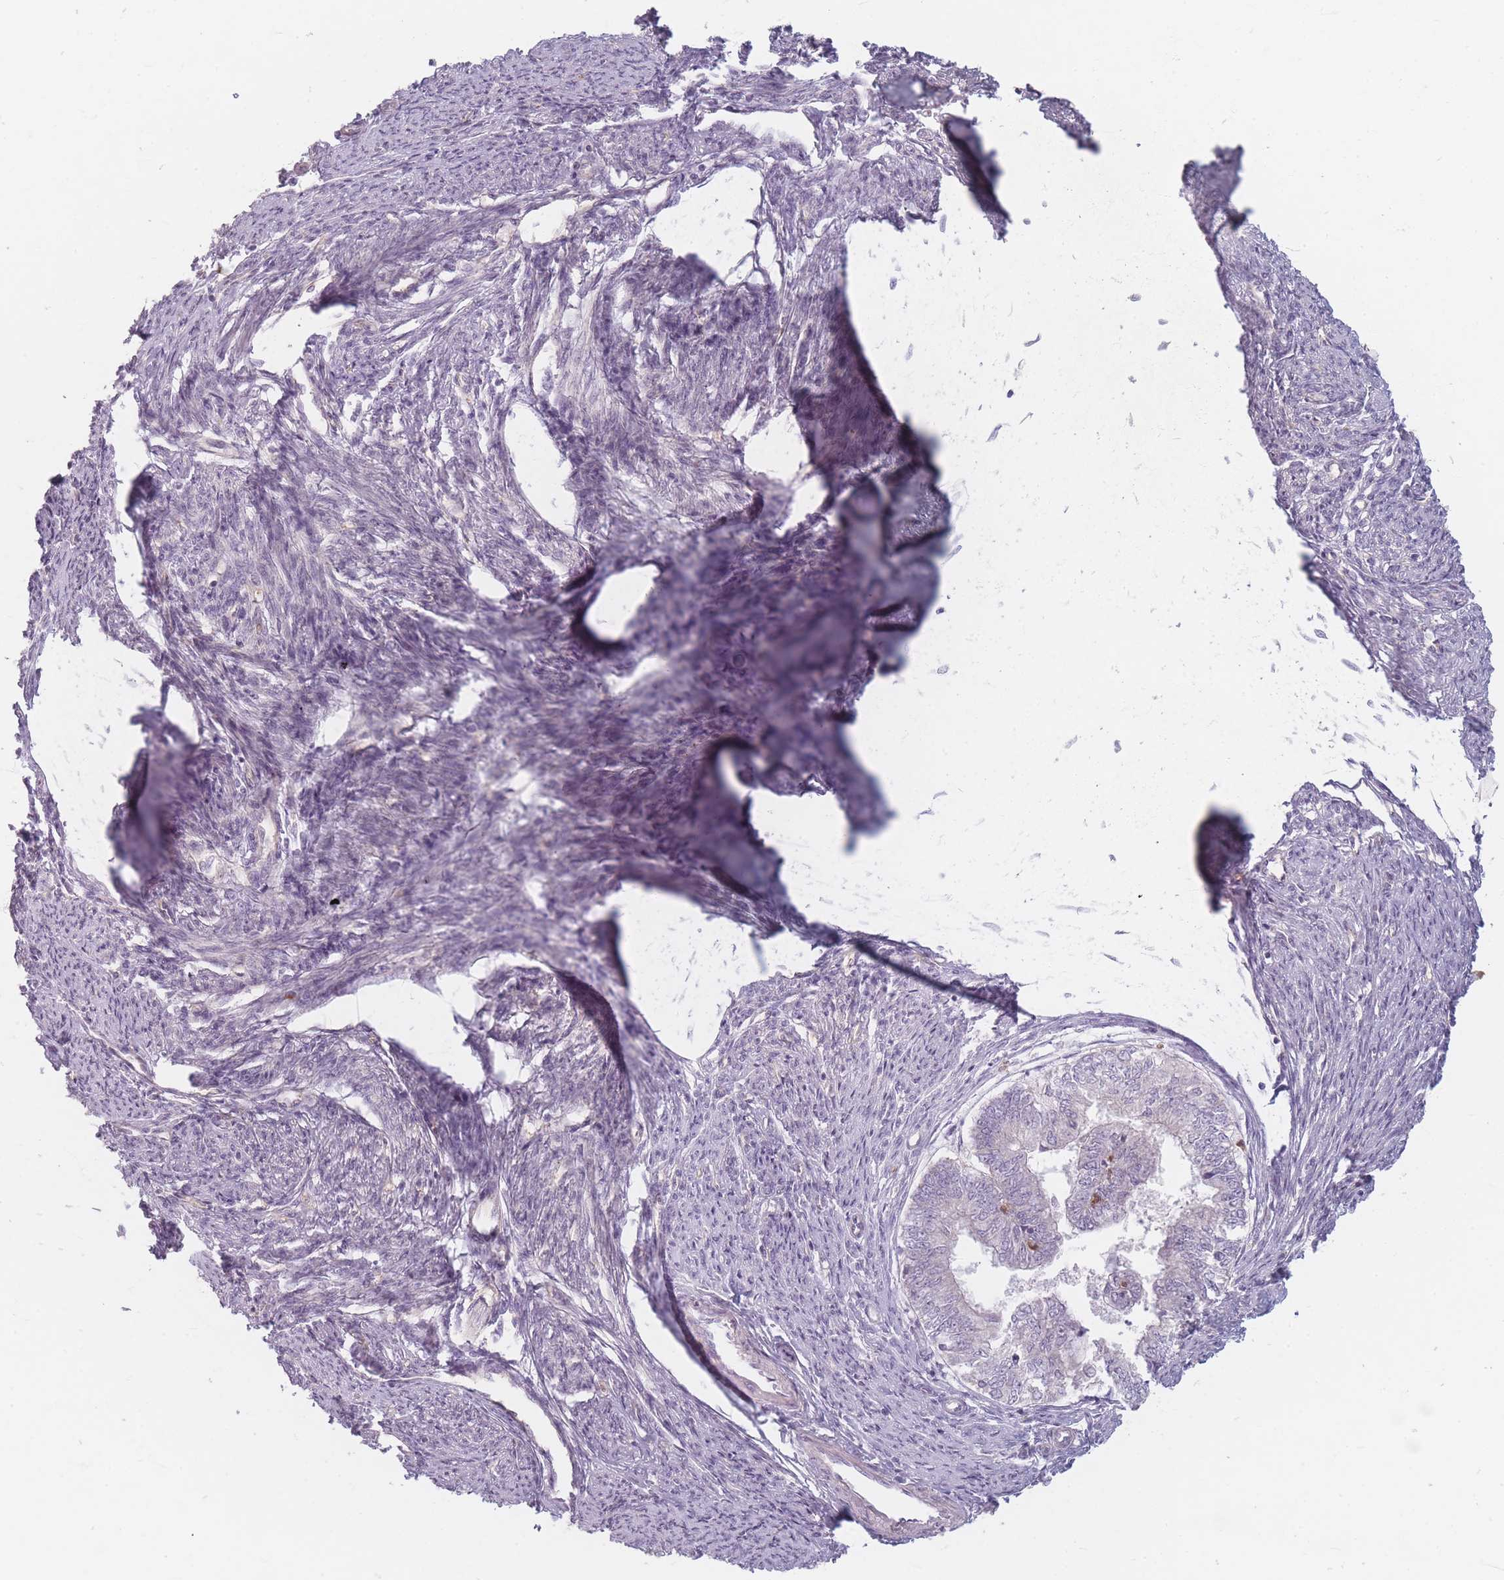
{"staining": {"intensity": "negative", "quantity": "none", "location": "none"}, "tissue": "smooth muscle", "cell_type": "Smooth muscle cells", "image_type": "normal", "snomed": [{"axis": "morphology", "description": "Normal tissue, NOS"}, {"axis": "topography", "description": "Smooth muscle"}, {"axis": "topography", "description": "Uterus"}], "caption": "The histopathology image reveals no staining of smooth muscle cells in unremarkable smooth muscle.", "gene": "CHCHD7", "patient": {"sex": "female", "age": 59}}